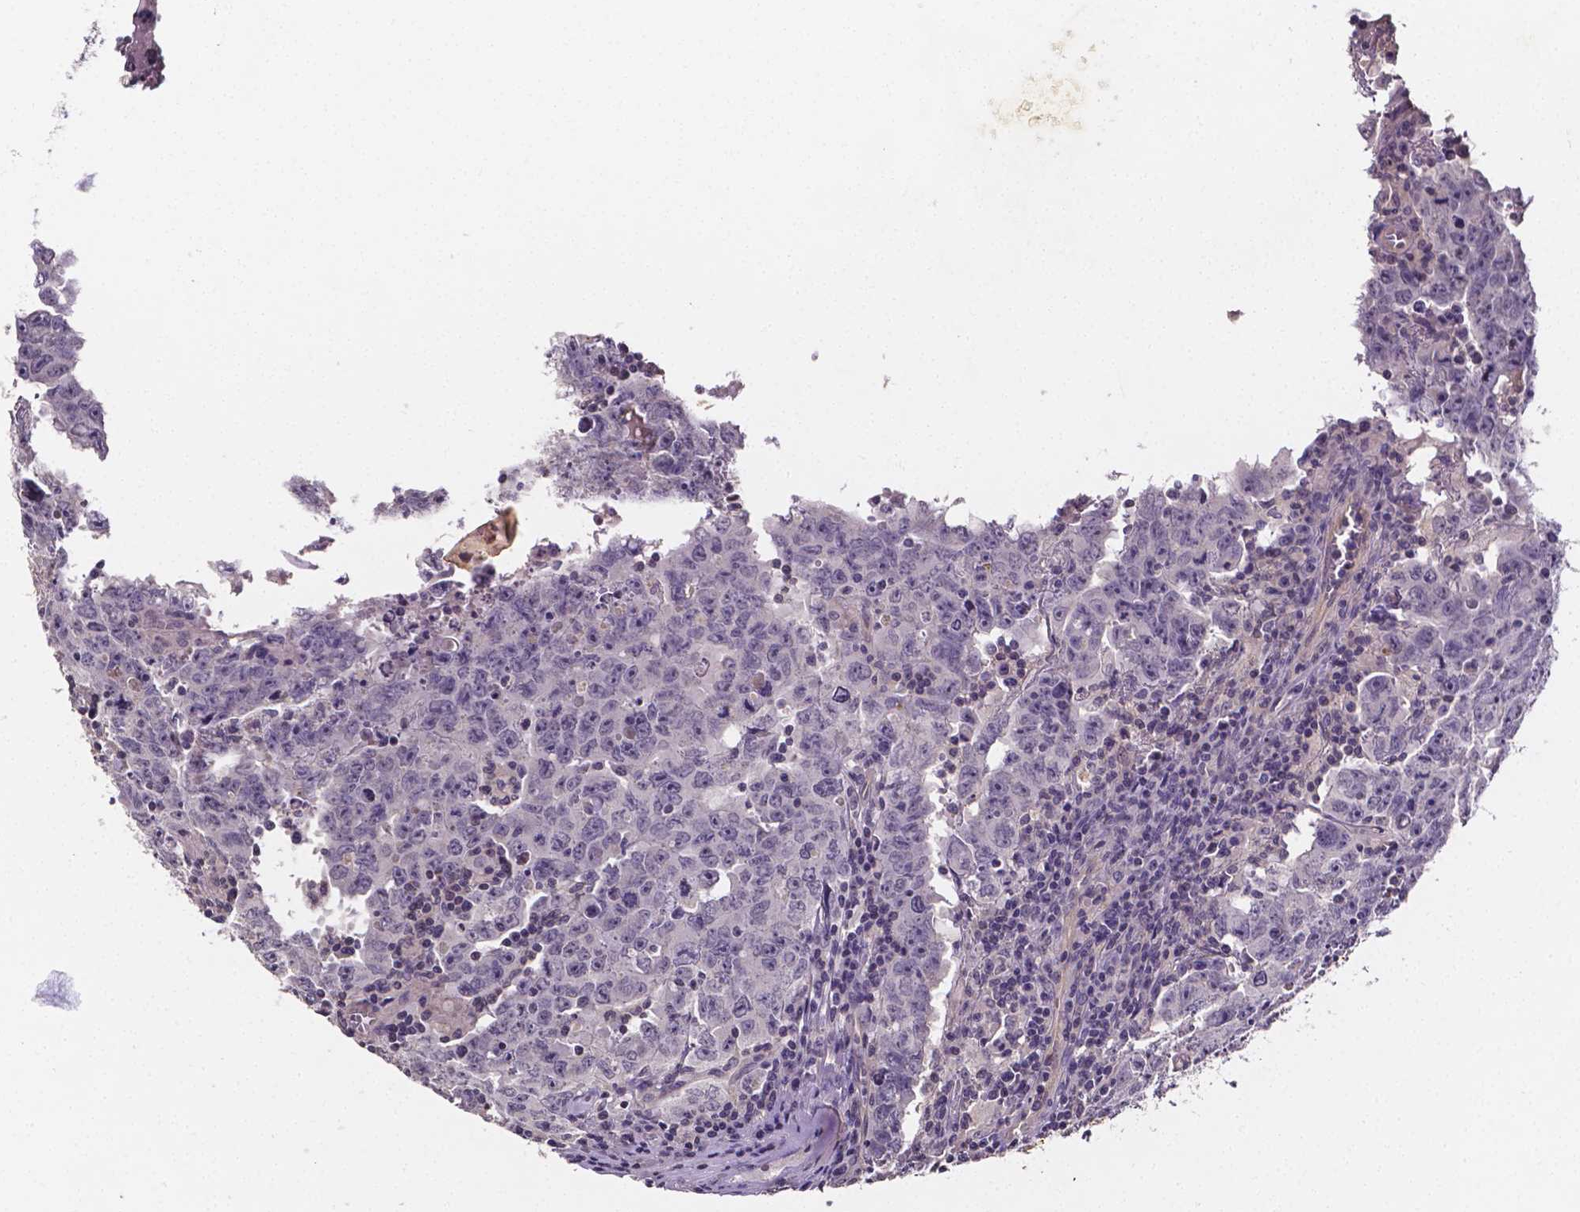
{"staining": {"intensity": "negative", "quantity": "none", "location": "none"}, "tissue": "testis cancer", "cell_type": "Tumor cells", "image_type": "cancer", "snomed": [{"axis": "morphology", "description": "Carcinoma, Embryonal, NOS"}, {"axis": "topography", "description": "Testis"}], "caption": "Protein analysis of testis cancer exhibits no significant staining in tumor cells. Brightfield microscopy of IHC stained with DAB (3,3'-diaminobenzidine) (brown) and hematoxylin (blue), captured at high magnification.", "gene": "NRGN", "patient": {"sex": "male", "age": 22}}